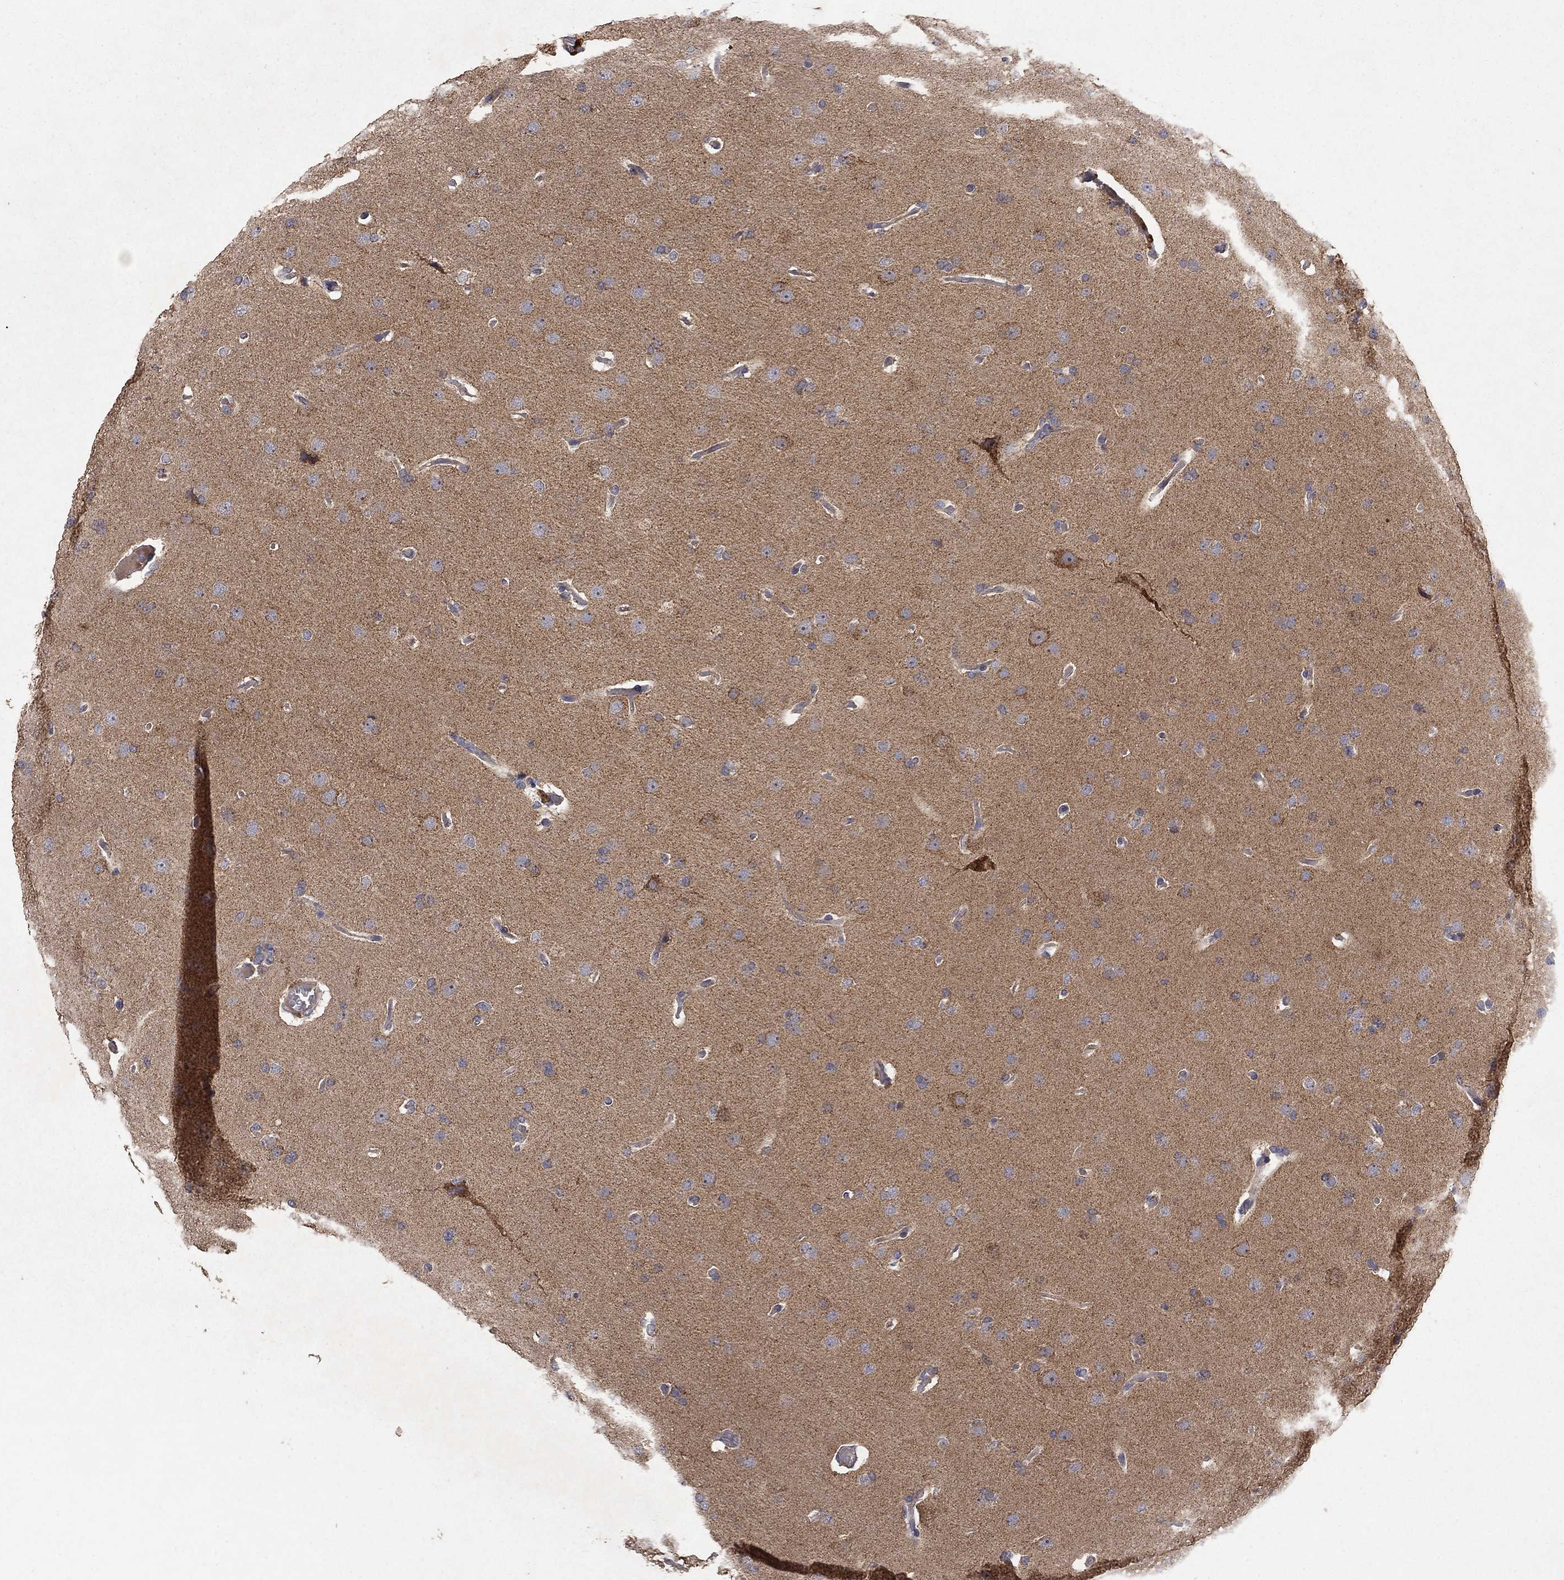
{"staining": {"intensity": "moderate", "quantity": ">75%", "location": "cytoplasmic/membranous"}, "tissue": "glioma", "cell_type": "Tumor cells", "image_type": "cancer", "snomed": [{"axis": "morphology", "description": "Glioma, malignant, Low grade"}, {"axis": "topography", "description": "Brain"}], "caption": "An immunohistochemistry photomicrograph of neoplastic tissue is shown. Protein staining in brown shows moderate cytoplasmic/membranous positivity in glioma within tumor cells. Using DAB (3,3'-diaminobenzidine) (brown) and hematoxylin (blue) stains, captured at high magnification using brightfield microscopy.", "gene": "GPSM1", "patient": {"sex": "male", "age": 41}}